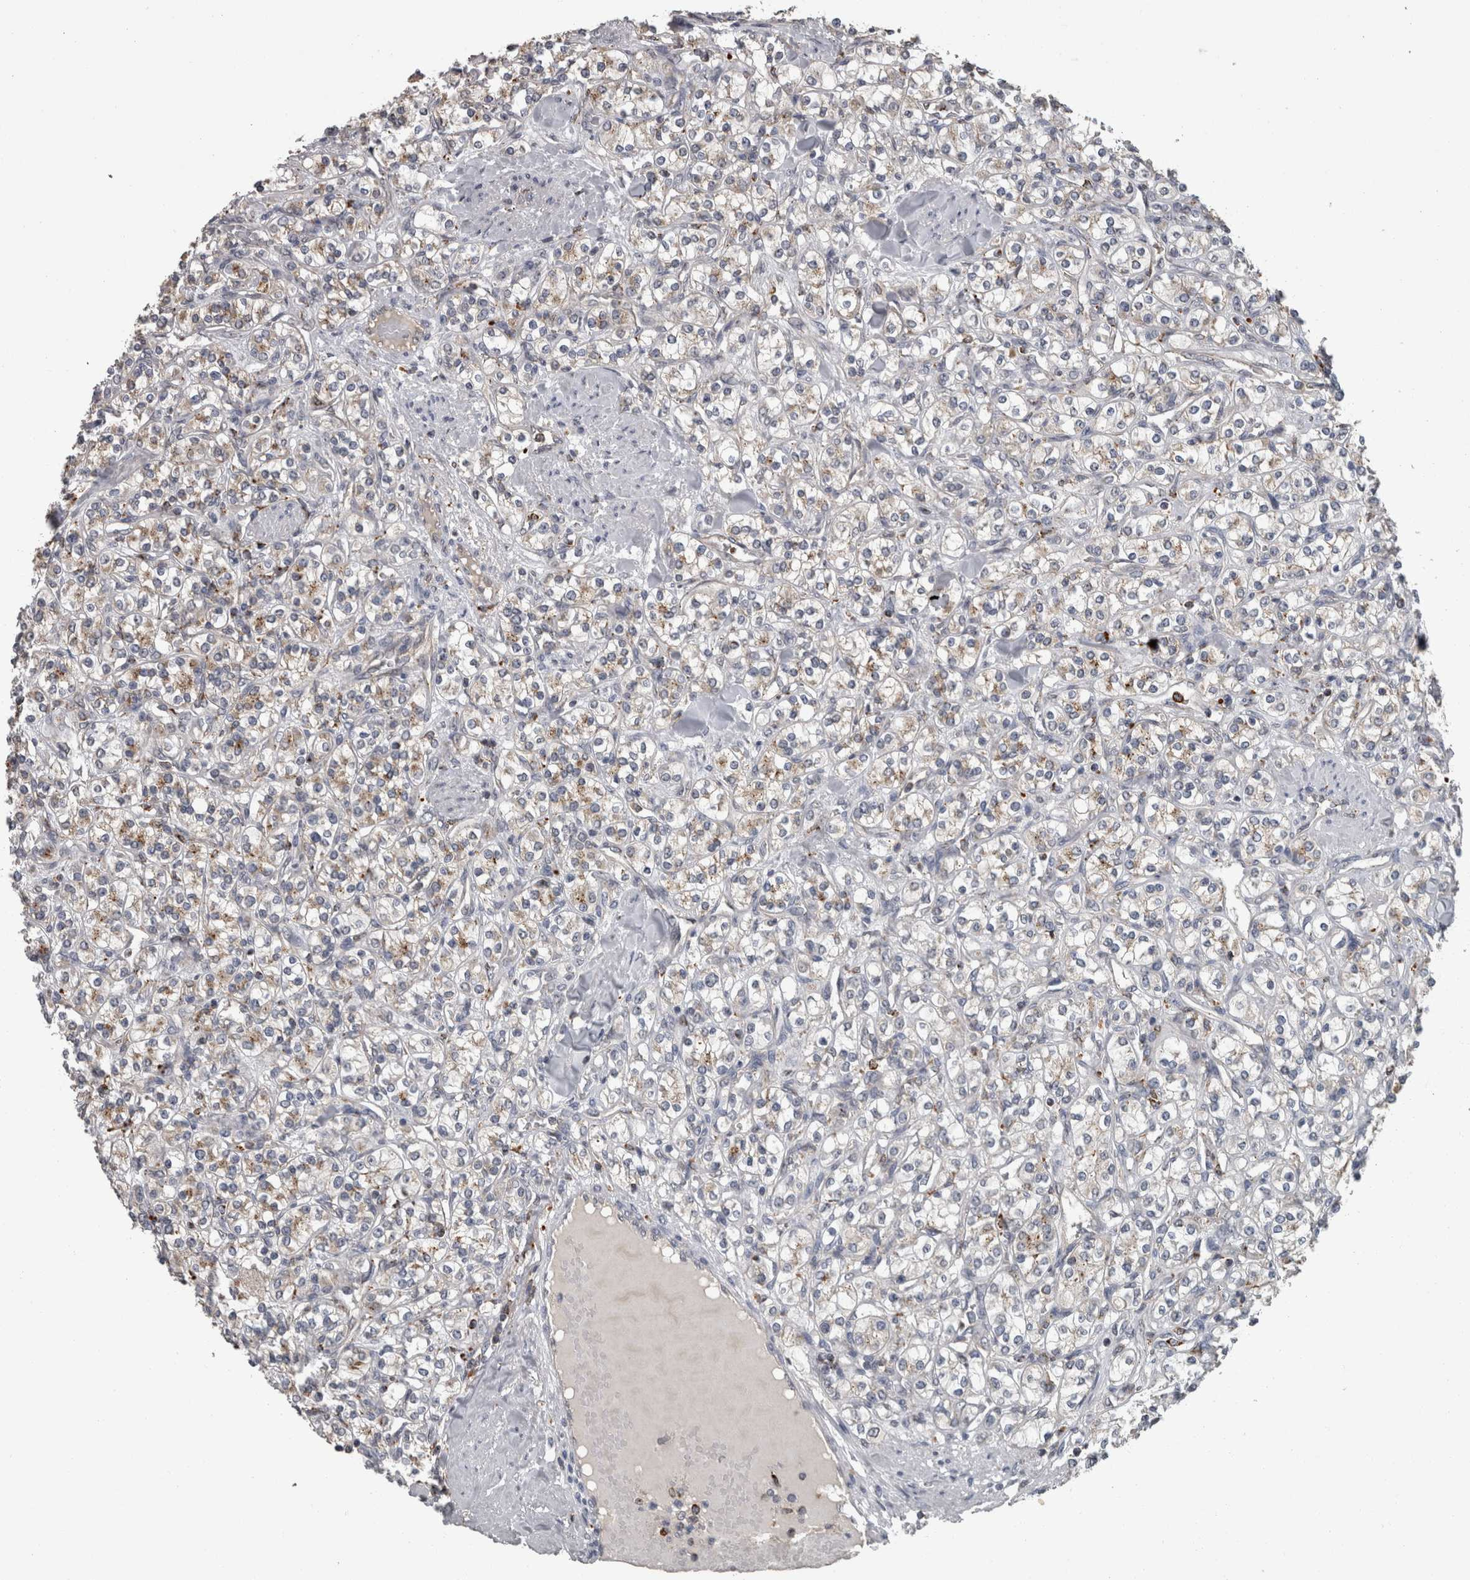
{"staining": {"intensity": "weak", "quantity": "25%-75%", "location": "cytoplasmic/membranous"}, "tissue": "renal cancer", "cell_type": "Tumor cells", "image_type": "cancer", "snomed": [{"axis": "morphology", "description": "Adenocarcinoma, NOS"}, {"axis": "topography", "description": "Kidney"}], "caption": "Renal adenocarcinoma was stained to show a protein in brown. There is low levels of weak cytoplasmic/membranous expression in approximately 25%-75% of tumor cells.", "gene": "NAAA", "patient": {"sex": "male", "age": 77}}